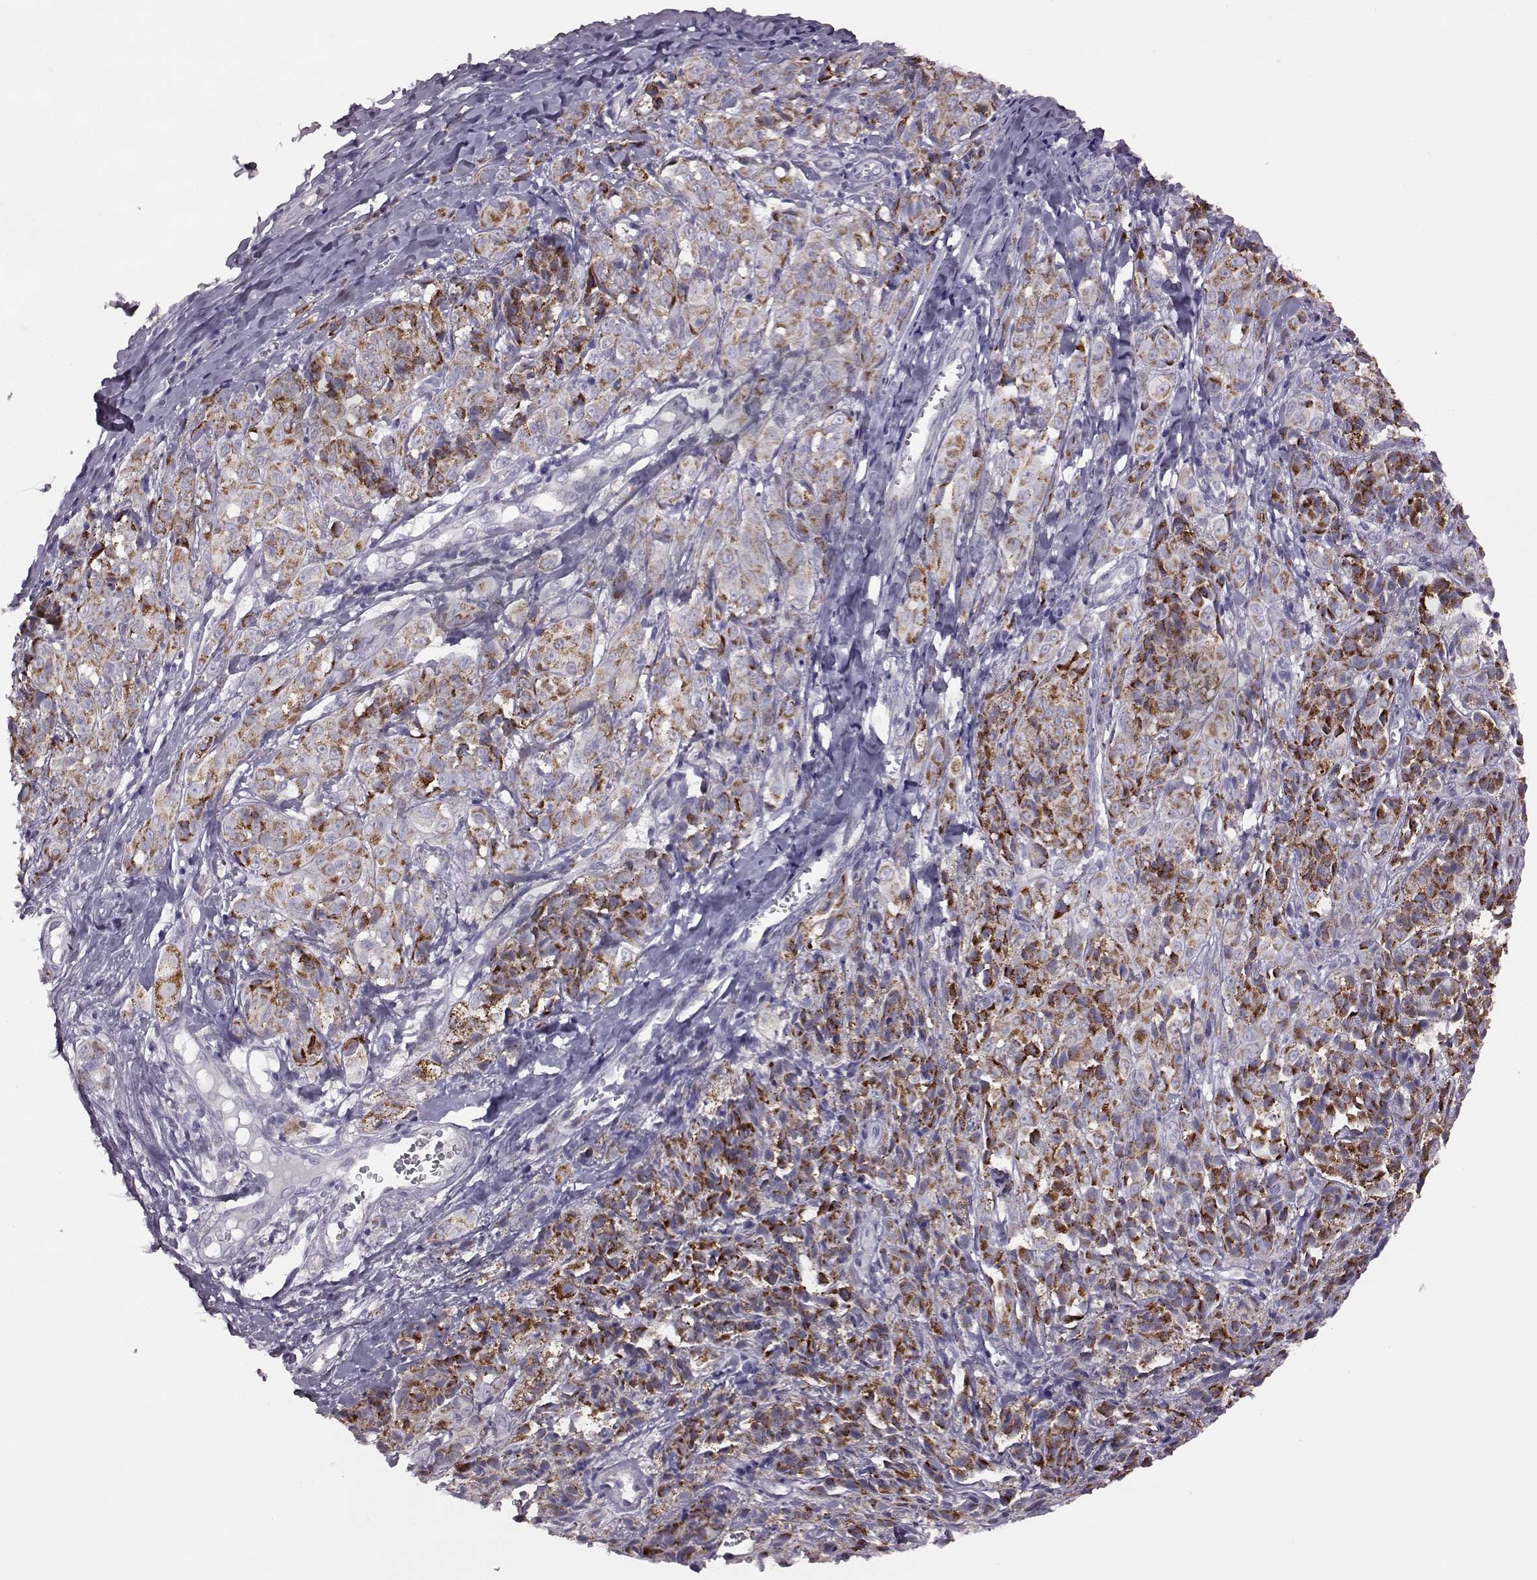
{"staining": {"intensity": "moderate", "quantity": ">75%", "location": "cytoplasmic/membranous"}, "tissue": "melanoma", "cell_type": "Tumor cells", "image_type": "cancer", "snomed": [{"axis": "morphology", "description": "Malignant melanoma, NOS"}, {"axis": "topography", "description": "Skin"}], "caption": "Melanoma stained for a protein exhibits moderate cytoplasmic/membranous positivity in tumor cells.", "gene": "RIMS2", "patient": {"sex": "male", "age": 89}}